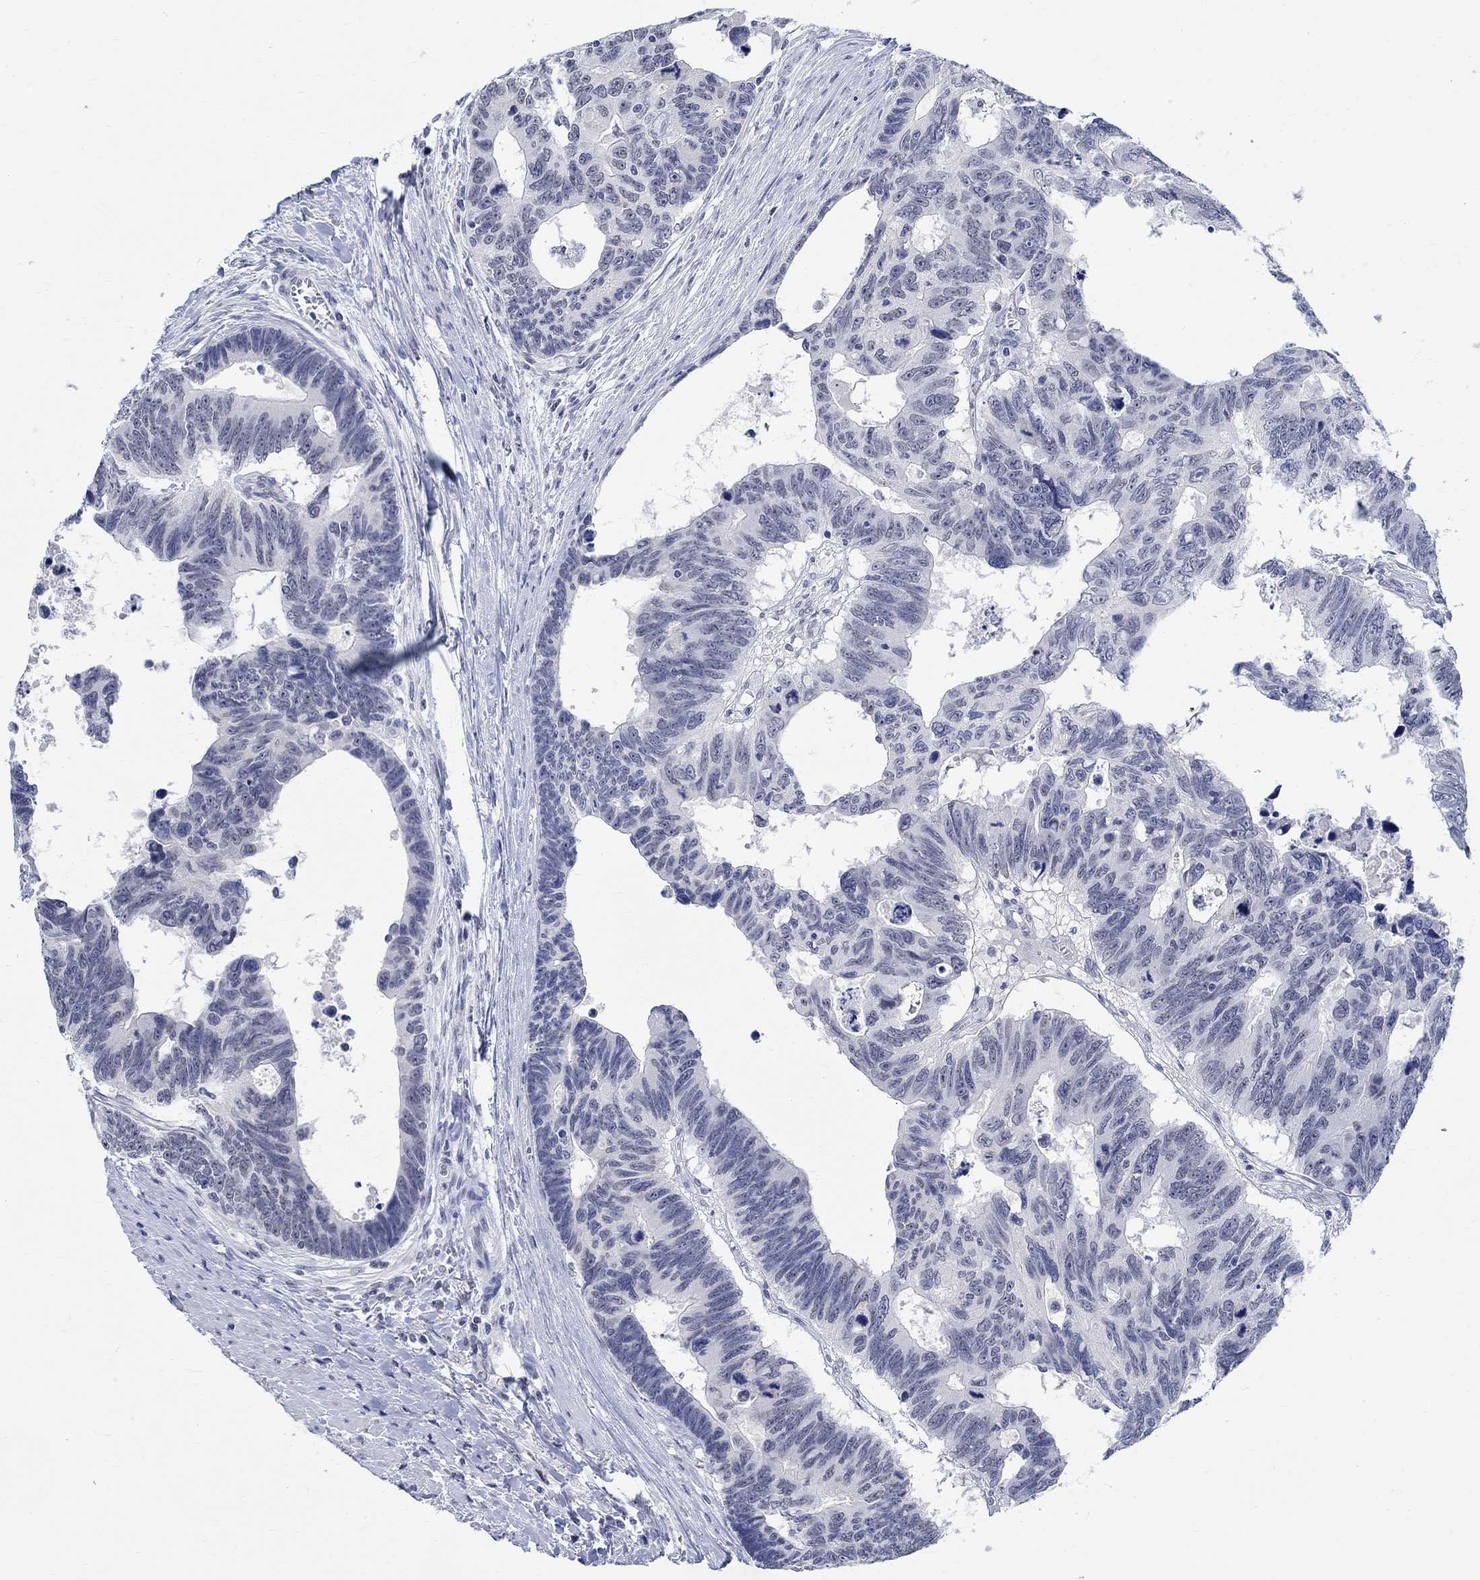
{"staining": {"intensity": "negative", "quantity": "none", "location": "none"}, "tissue": "colorectal cancer", "cell_type": "Tumor cells", "image_type": "cancer", "snomed": [{"axis": "morphology", "description": "Adenocarcinoma, NOS"}, {"axis": "topography", "description": "Colon"}], "caption": "High power microscopy micrograph of an immunohistochemistry (IHC) image of colorectal adenocarcinoma, revealing no significant positivity in tumor cells.", "gene": "ANKS1B", "patient": {"sex": "female", "age": 77}}